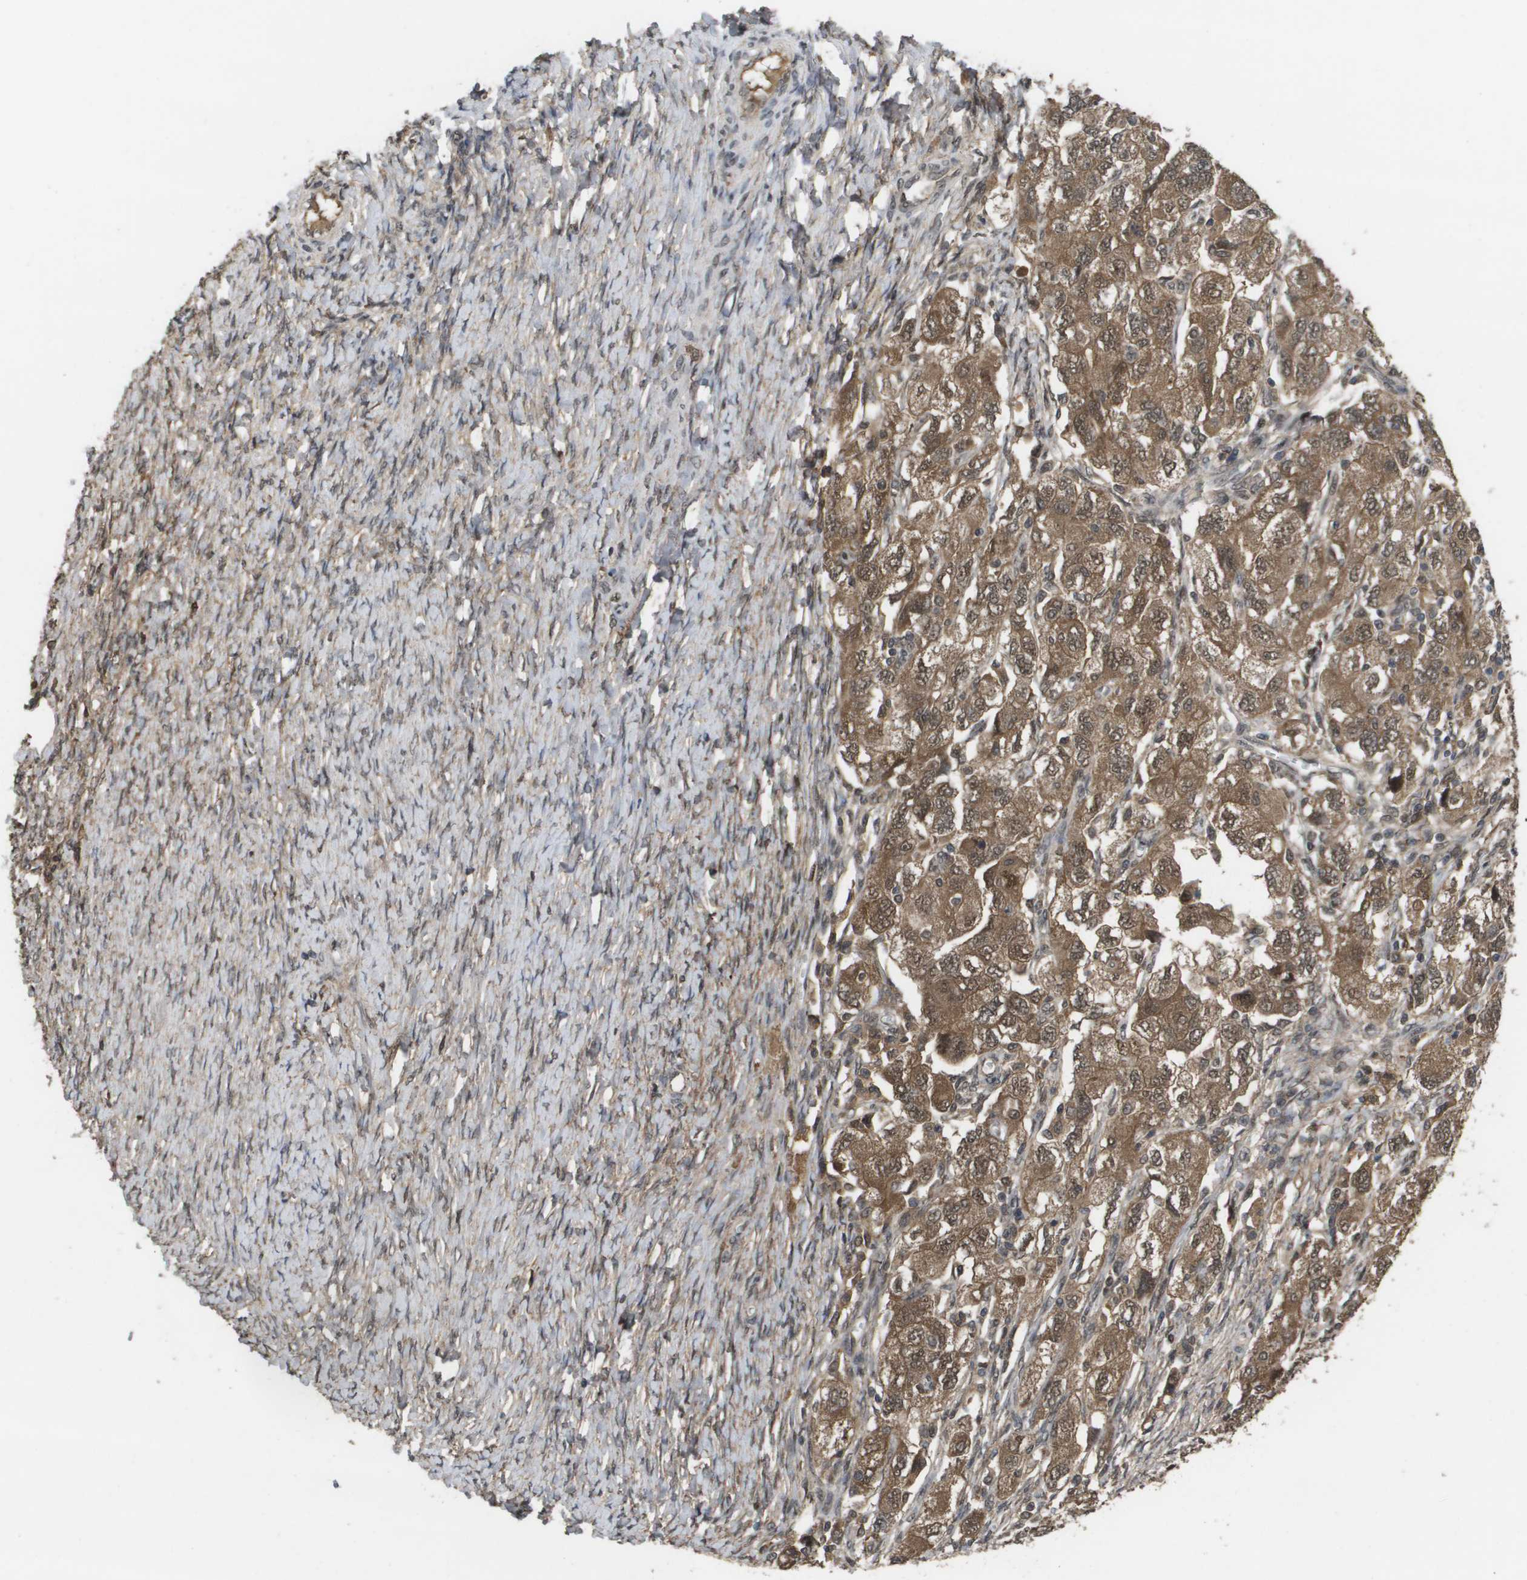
{"staining": {"intensity": "moderate", "quantity": ">75%", "location": "cytoplasmic/membranous,nuclear"}, "tissue": "ovarian cancer", "cell_type": "Tumor cells", "image_type": "cancer", "snomed": [{"axis": "morphology", "description": "Carcinoma, NOS"}, {"axis": "morphology", "description": "Cystadenocarcinoma, serous, NOS"}, {"axis": "topography", "description": "Ovary"}], "caption": "Immunohistochemistry (IHC) image of human ovarian cancer stained for a protein (brown), which demonstrates medium levels of moderate cytoplasmic/membranous and nuclear staining in approximately >75% of tumor cells.", "gene": "AMBRA1", "patient": {"sex": "female", "age": 69}}